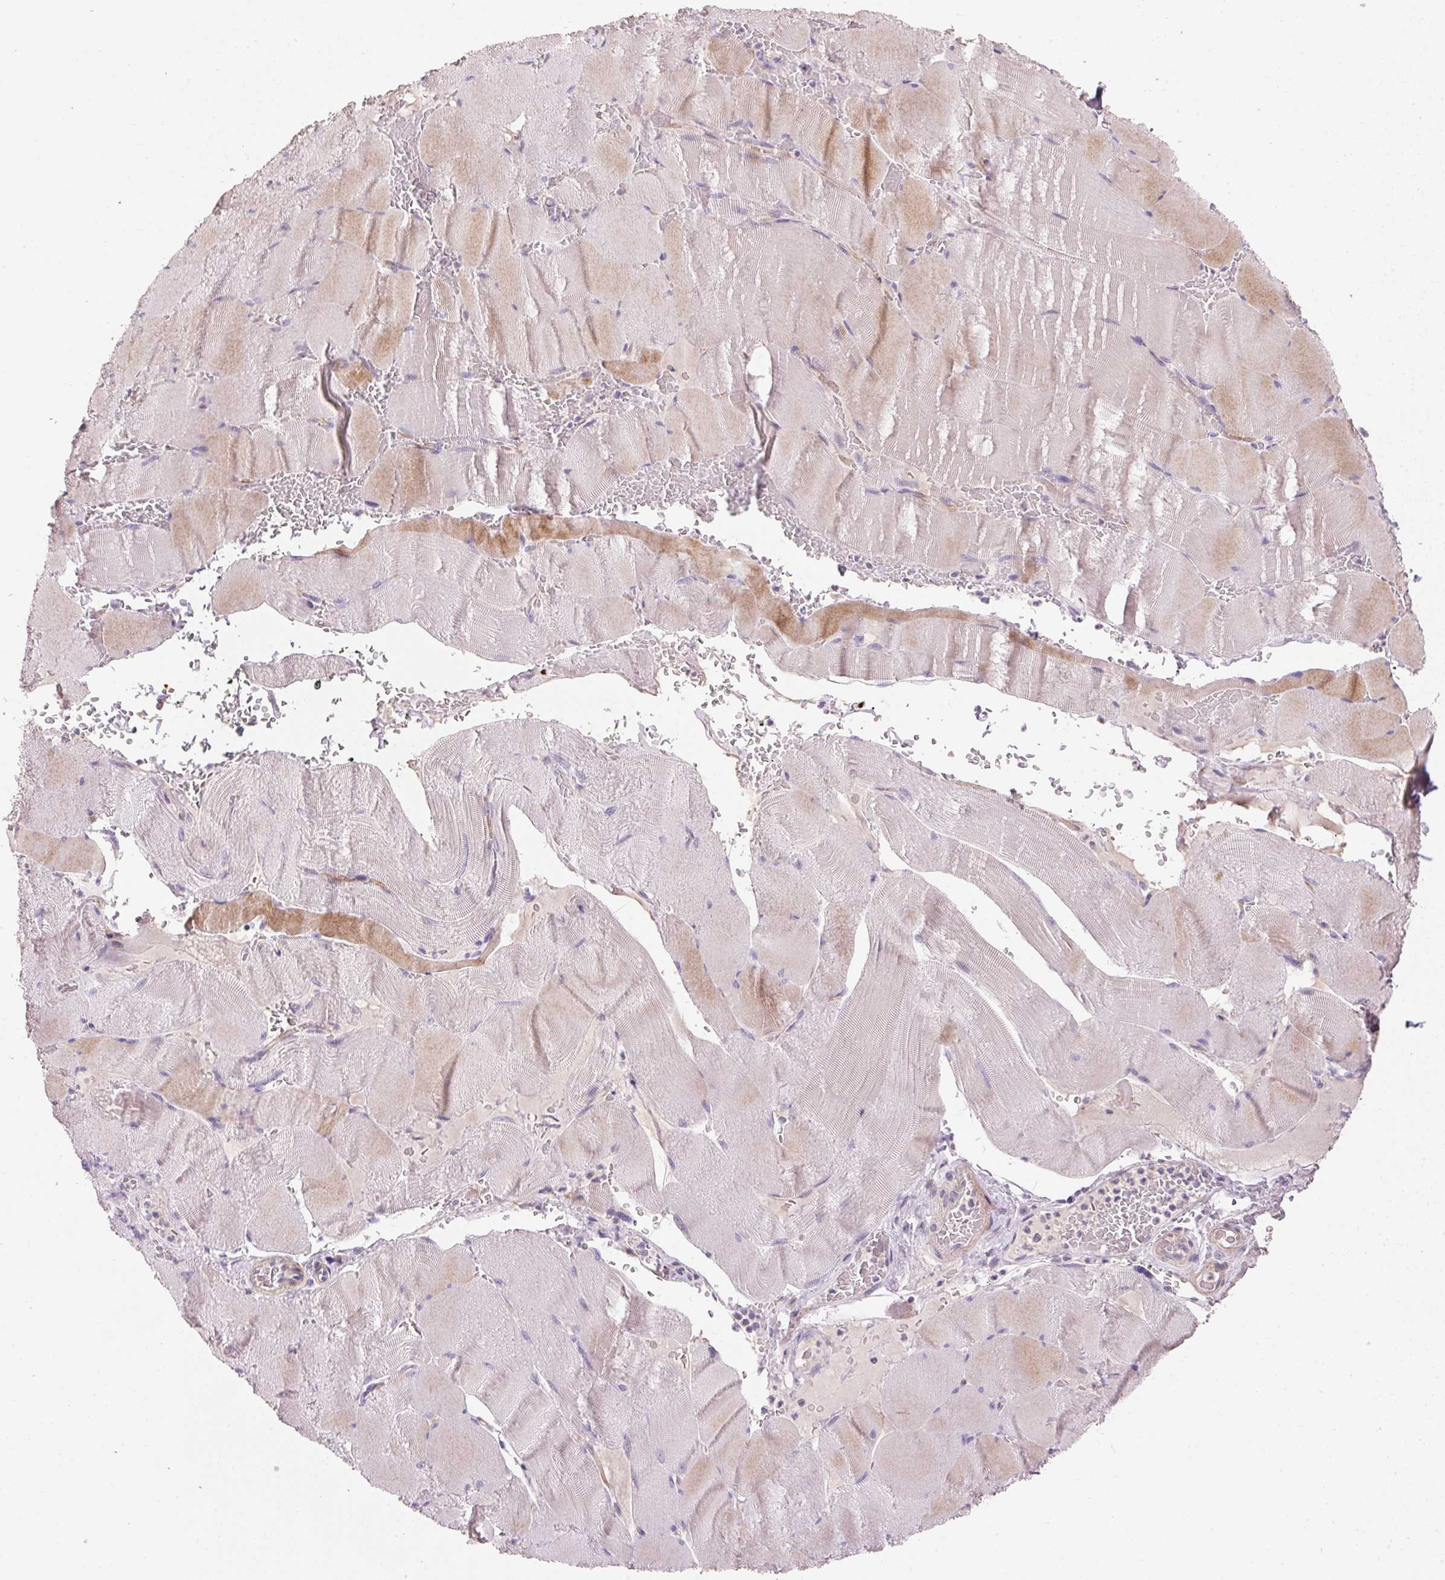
{"staining": {"intensity": "moderate", "quantity": "<25%", "location": "cytoplasmic/membranous"}, "tissue": "skeletal muscle", "cell_type": "Myocytes", "image_type": "normal", "snomed": [{"axis": "morphology", "description": "Normal tissue, NOS"}, {"axis": "topography", "description": "Skeletal muscle"}], "caption": "Moderate cytoplasmic/membranous protein staining is seen in about <25% of myocytes in skeletal muscle.", "gene": "LYZL6", "patient": {"sex": "male", "age": 56}}